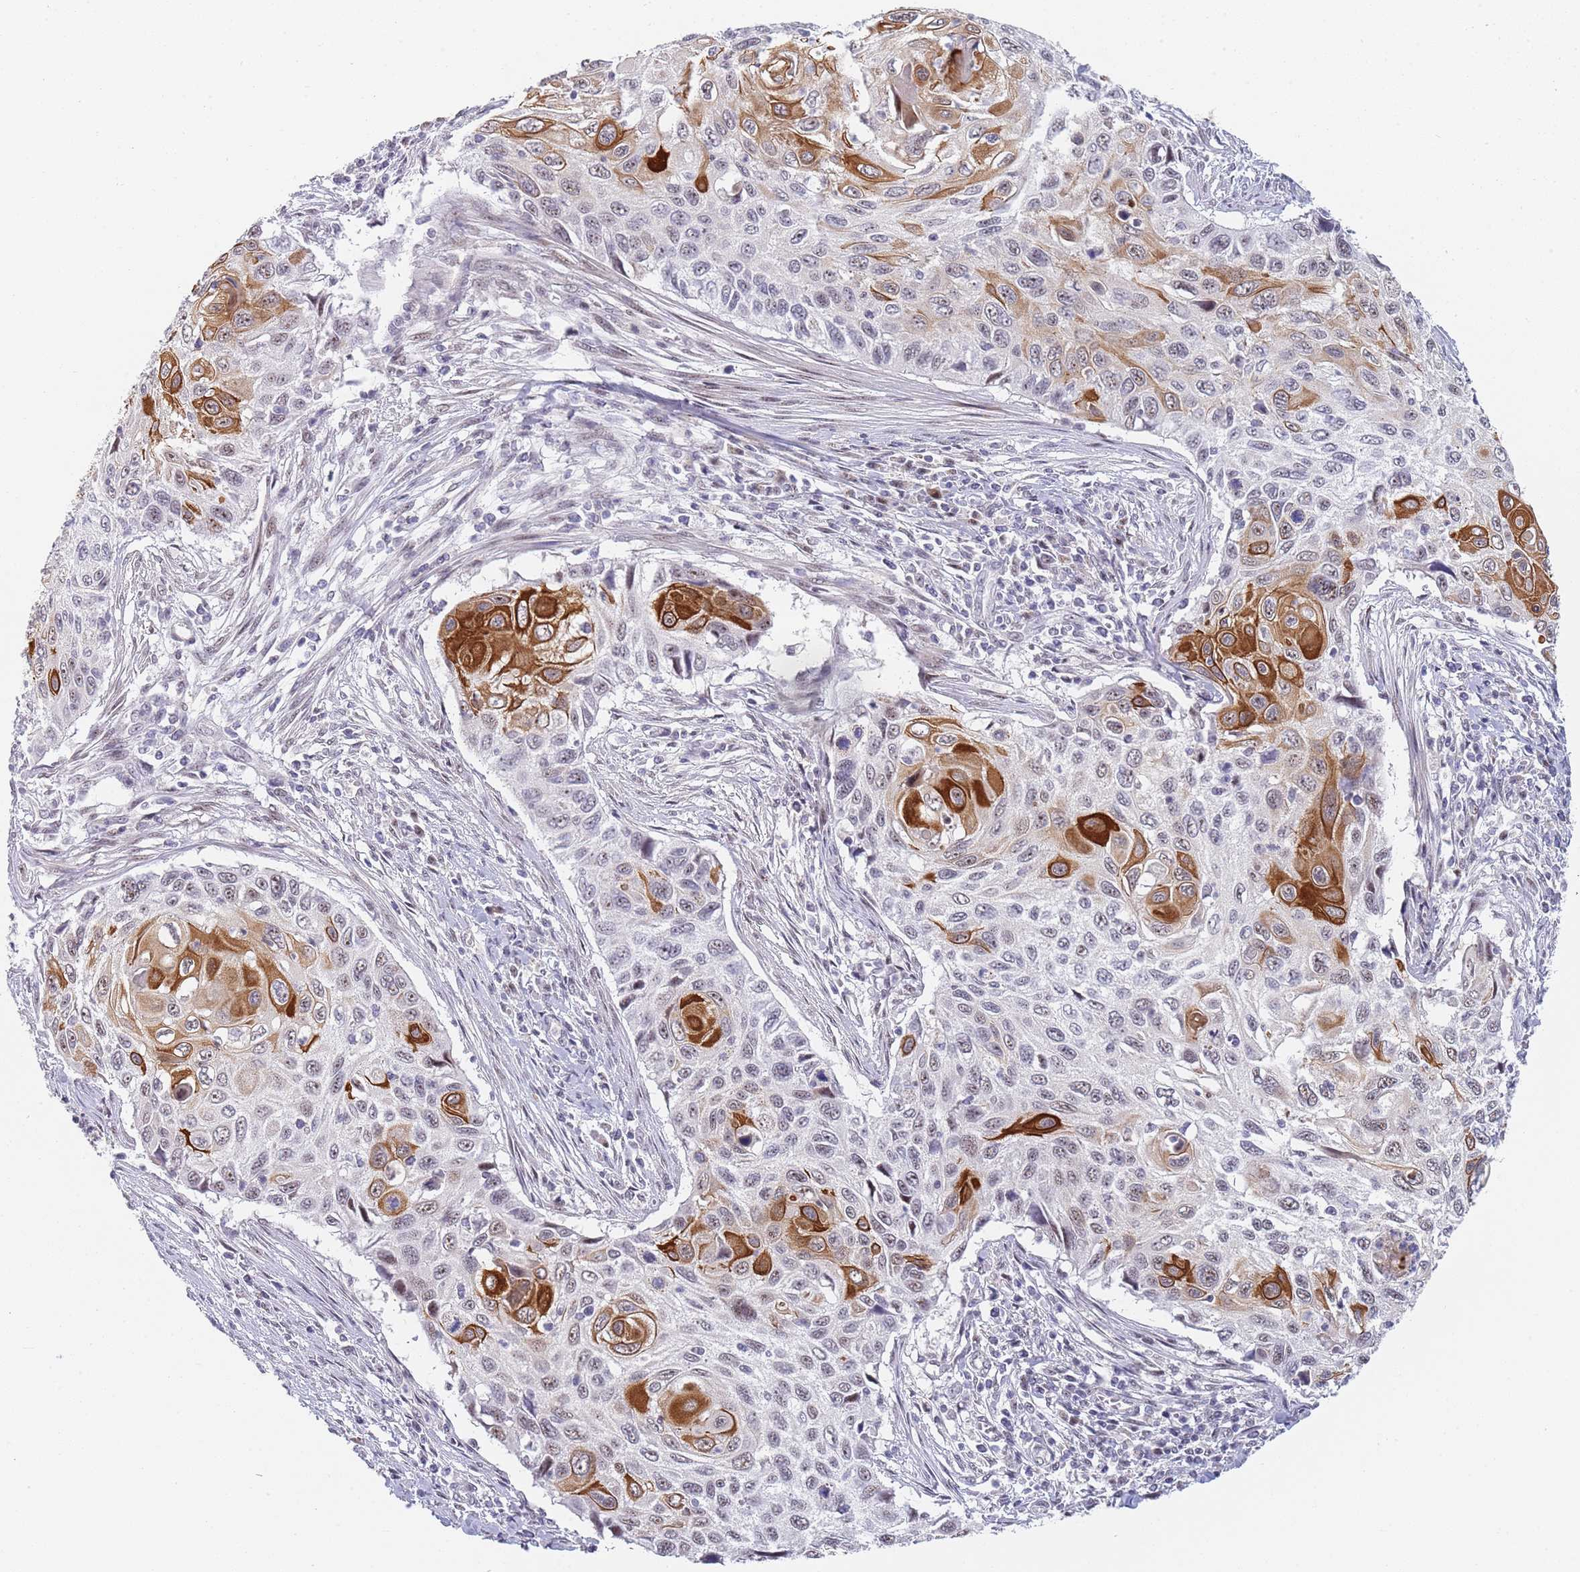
{"staining": {"intensity": "strong", "quantity": "<25%", "location": "cytoplasmic/membranous"}, "tissue": "cervical cancer", "cell_type": "Tumor cells", "image_type": "cancer", "snomed": [{"axis": "morphology", "description": "Squamous cell carcinoma, NOS"}, {"axis": "topography", "description": "Cervix"}], "caption": "Cervical cancer (squamous cell carcinoma) stained with IHC reveals strong cytoplasmic/membranous expression in about <25% of tumor cells. Nuclei are stained in blue.", "gene": "PLCL2", "patient": {"sex": "female", "age": 70}}